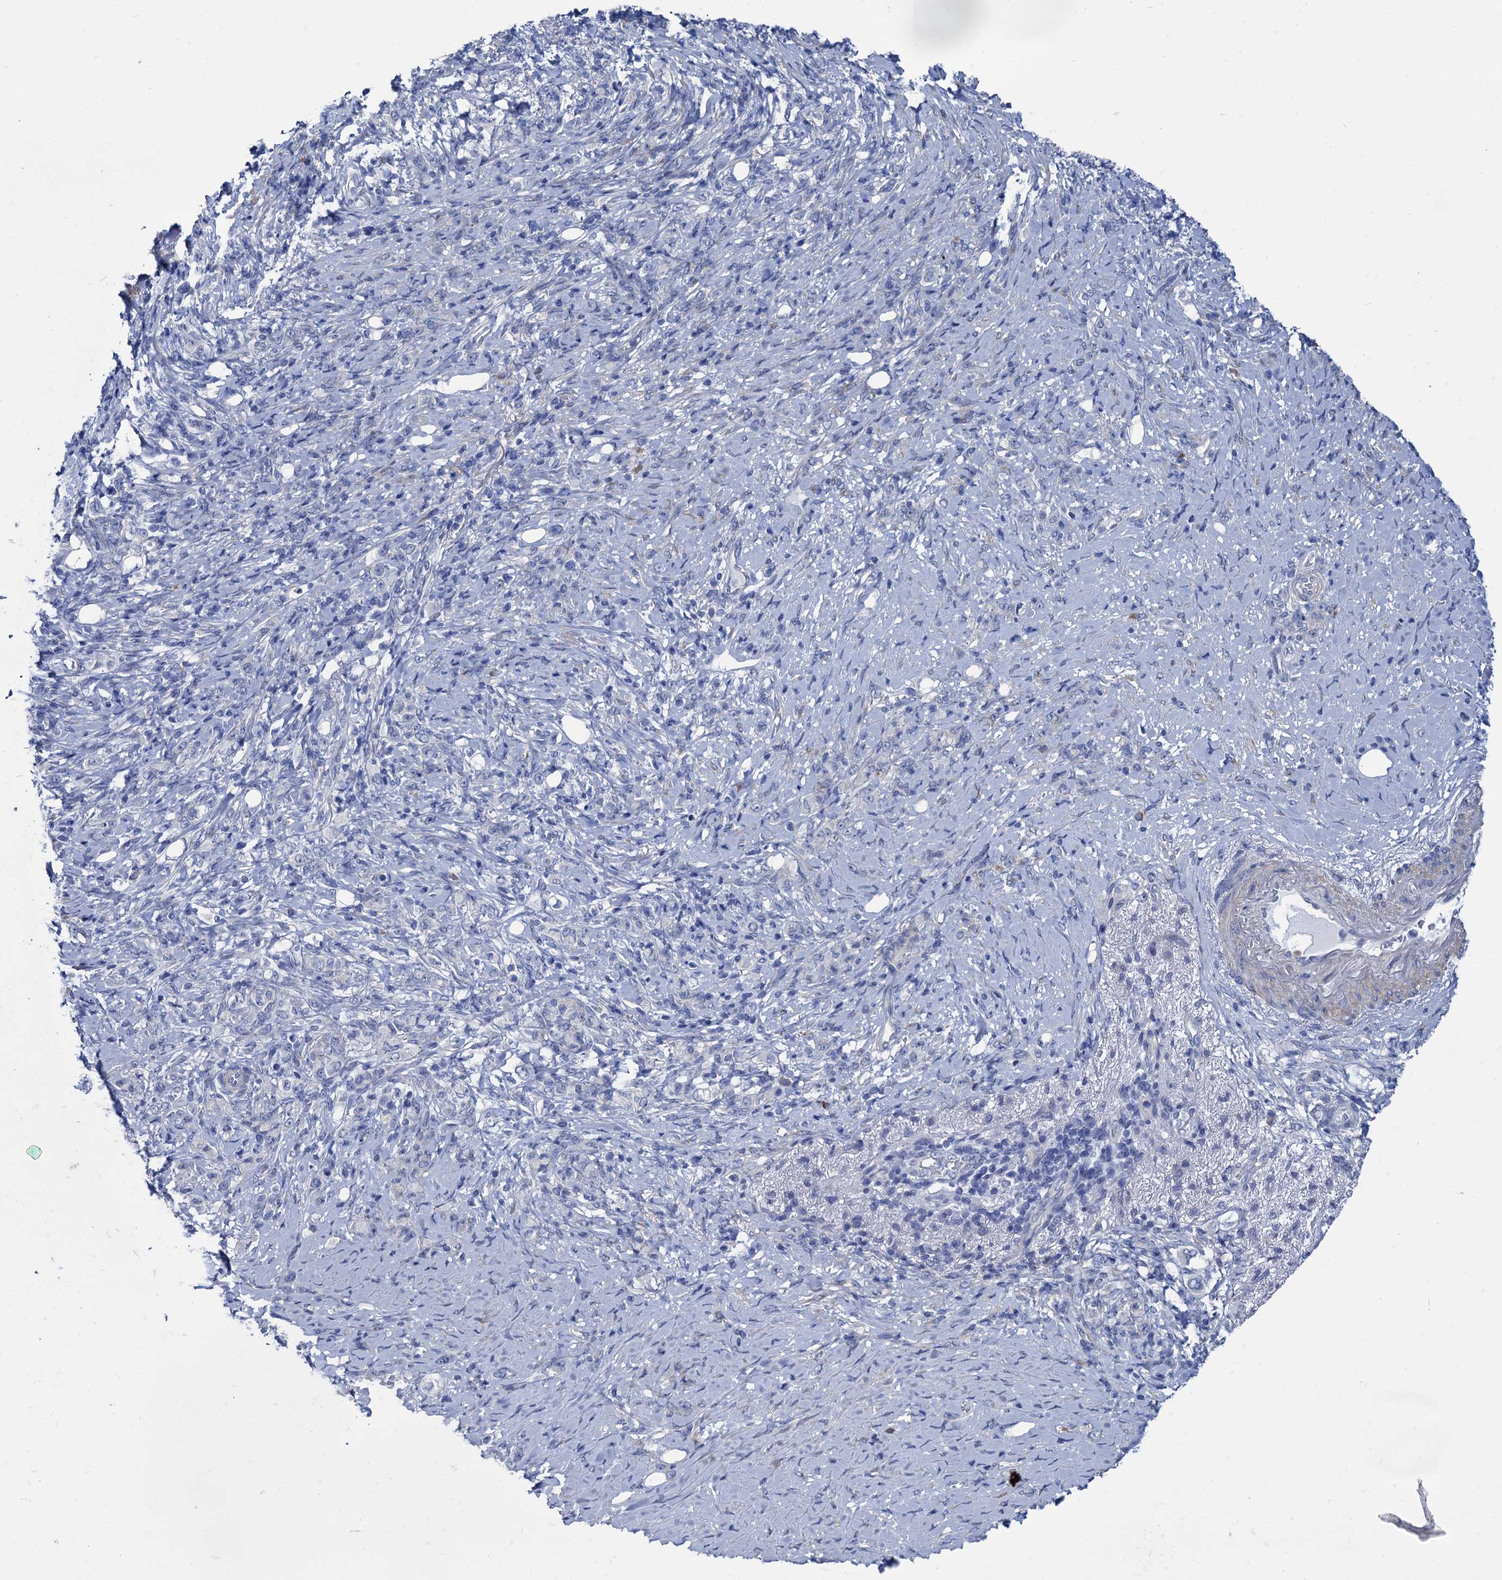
{"staining": {"intensity": "negative", "quantity": "none", "location": "none"}, "tissue": "stomach cancer", "cell_type": "Tumor cells", "image_type": "cancer", "snomed": [{"axis": "morphology", "description": "Adenocarcinoma, NOS"}, {"axis": "topography", "description": "Stomach"}], "caption": "Immunohistochemistry image of human stomach adenocarcinoma stained for a protein (brown), which displays no expression in tumor cells.", "gene": "FOXR2", "patient": {"sex": "female", "age": 79}}